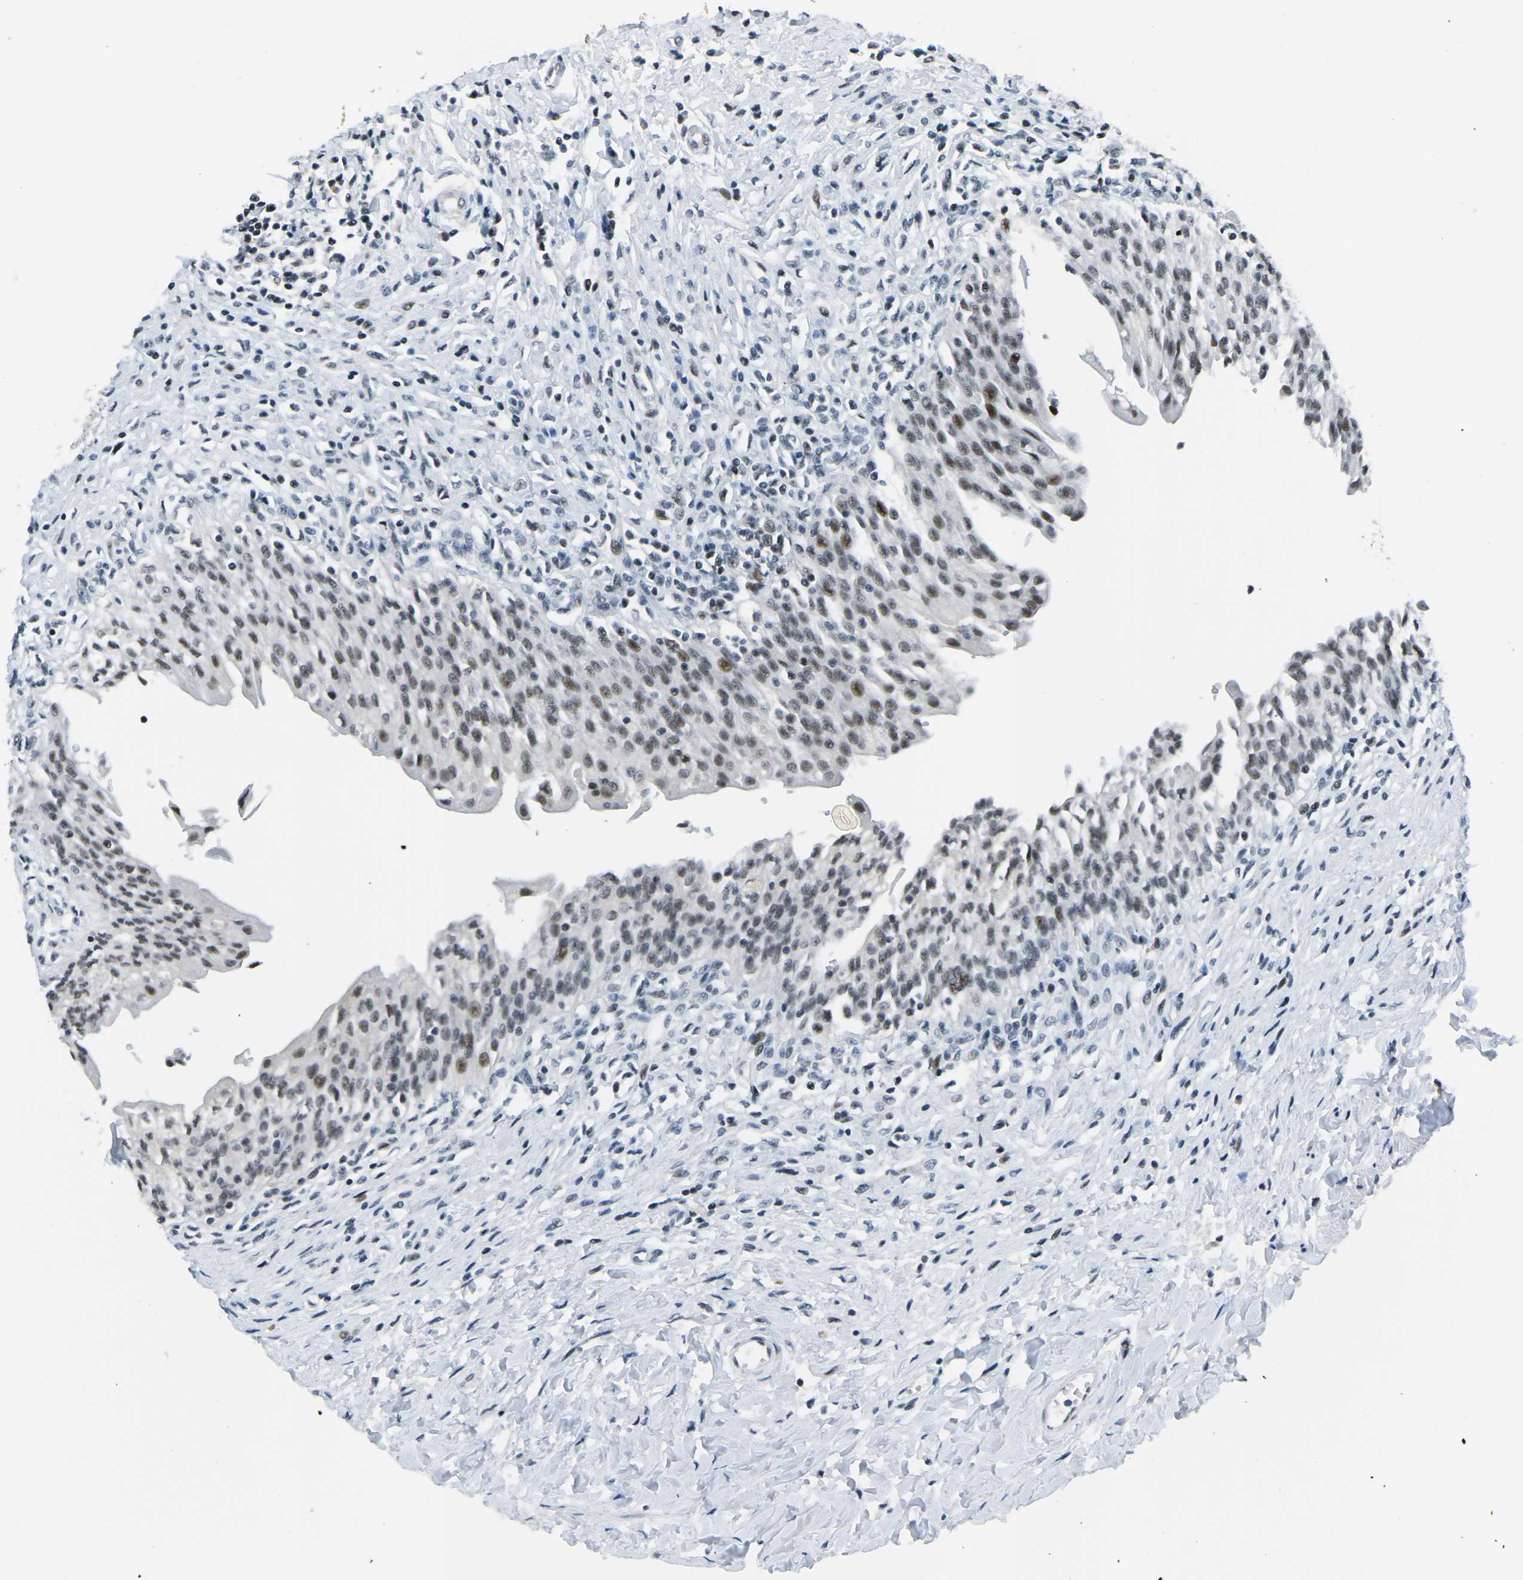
{"staining": {"intensity": "strong", "quantity": "25%-75%", "location": "nuclear"}, "tissue": "urinary bladder", "cell_type": "Urothelial cells", "image_type": "normal", "snomed": [{"axis": "morphology", "description": "Normal tissue, NOS"}, {"axis": "morphology", "description": "Inflammation, NOS"}, {"axis": "topography", "description": "Urinary bladder"}], "caption": "Immunohistochemical staining of benign urinary bladder exhibits high levels of strong nuclear expression in about 25%-75% of urothelial cells.", "gene": "PRPF8", "patient": {"sex": "female", "age": 80}}